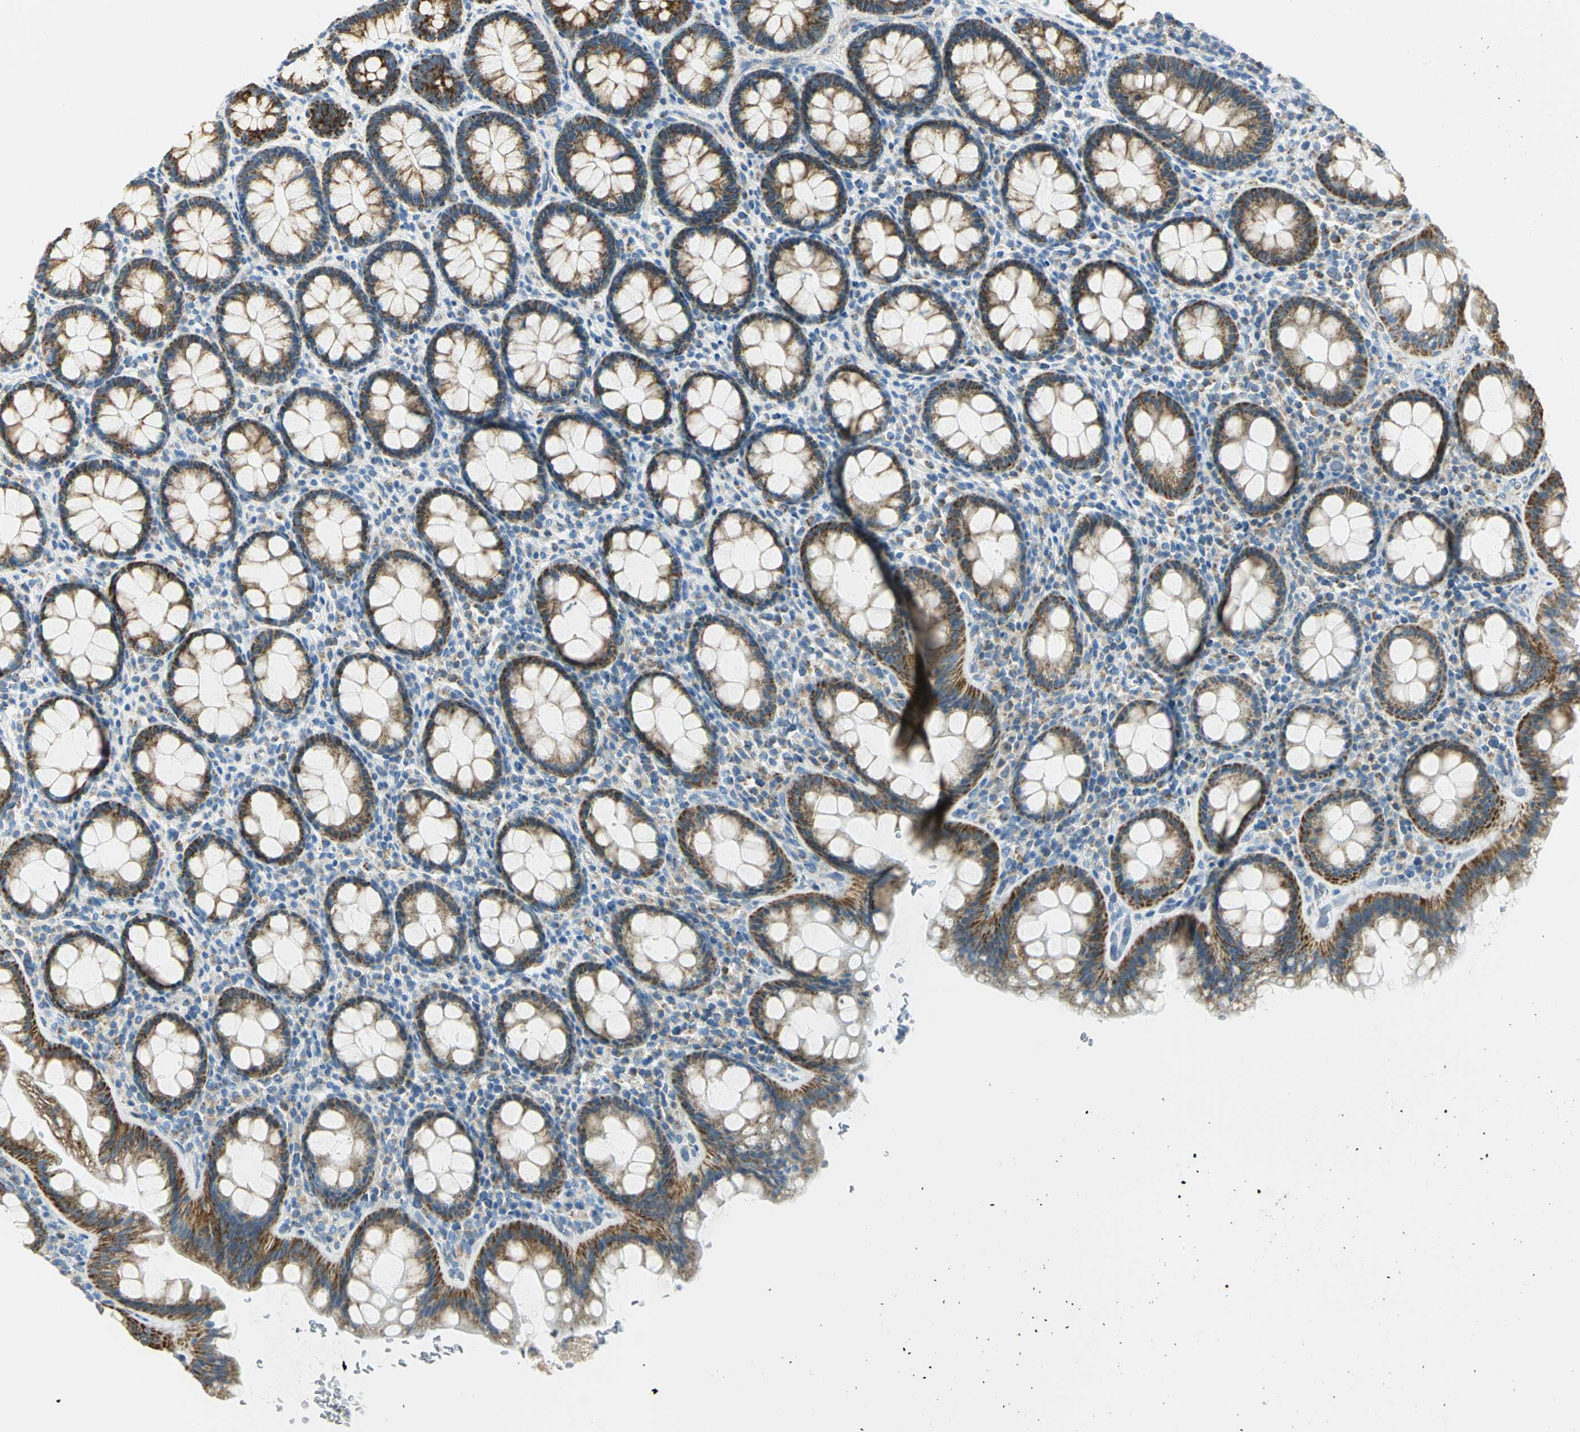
{"staining": {"intensity": "moderate", "quantity": "25%-75%", "location": "cytoplasmic/membranous"}, "tissue": "rectum", "cell_type": "Glandular cells", "image_type": "normal", "snomed": [{"axis": "morphology", "description": "Normal tissue, NOS"}, {"axis": "topography", "description": "Rectum"}], "caption": "A medium amount of moderate cytoplasmic/membranous expression is seen in about 25%-75% of glandular cells in unremarkable rectum.", "gene": "NTRK1", "patient": {"sex": "male", "age": 92}}